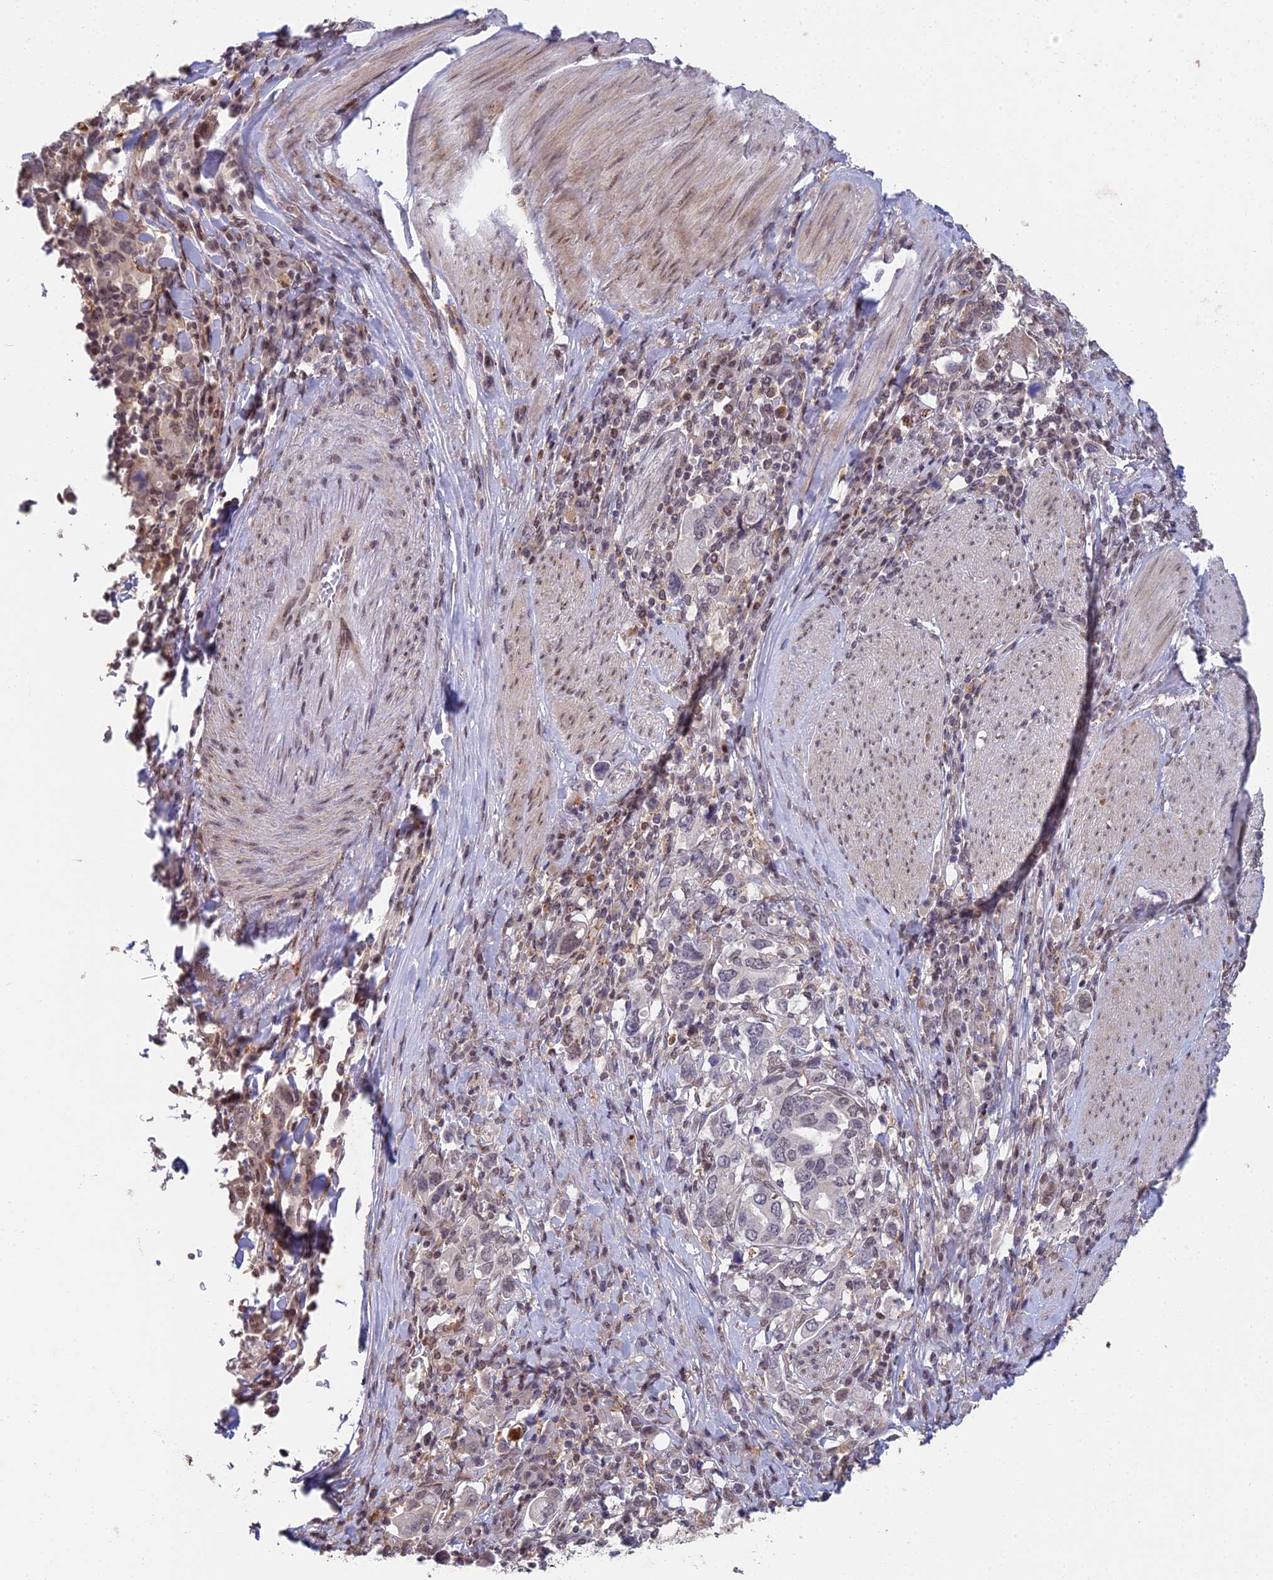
{"staining": {"intensity": "weak", "quantity": "25%-75%", "location": "nuclear"}, "tissue": "stomach cancer", "cell_type": "Tumor cells", "image_type": "cancer", "snomed": [{"axis": "morphology", "description": "Adenocarcinoma, NOS"}, {"axis": "topography", "description": "Stomach, upper"}, {"axis": "topography", "description": "Stomach"}], "caption": "Immunohistochemical staining of stomach cancer displays weak nuclear protein expression in about 25%-75% of tumor cells.", "gene": "ABHD17A", "patient": {"sex": "male", "age": 62}}